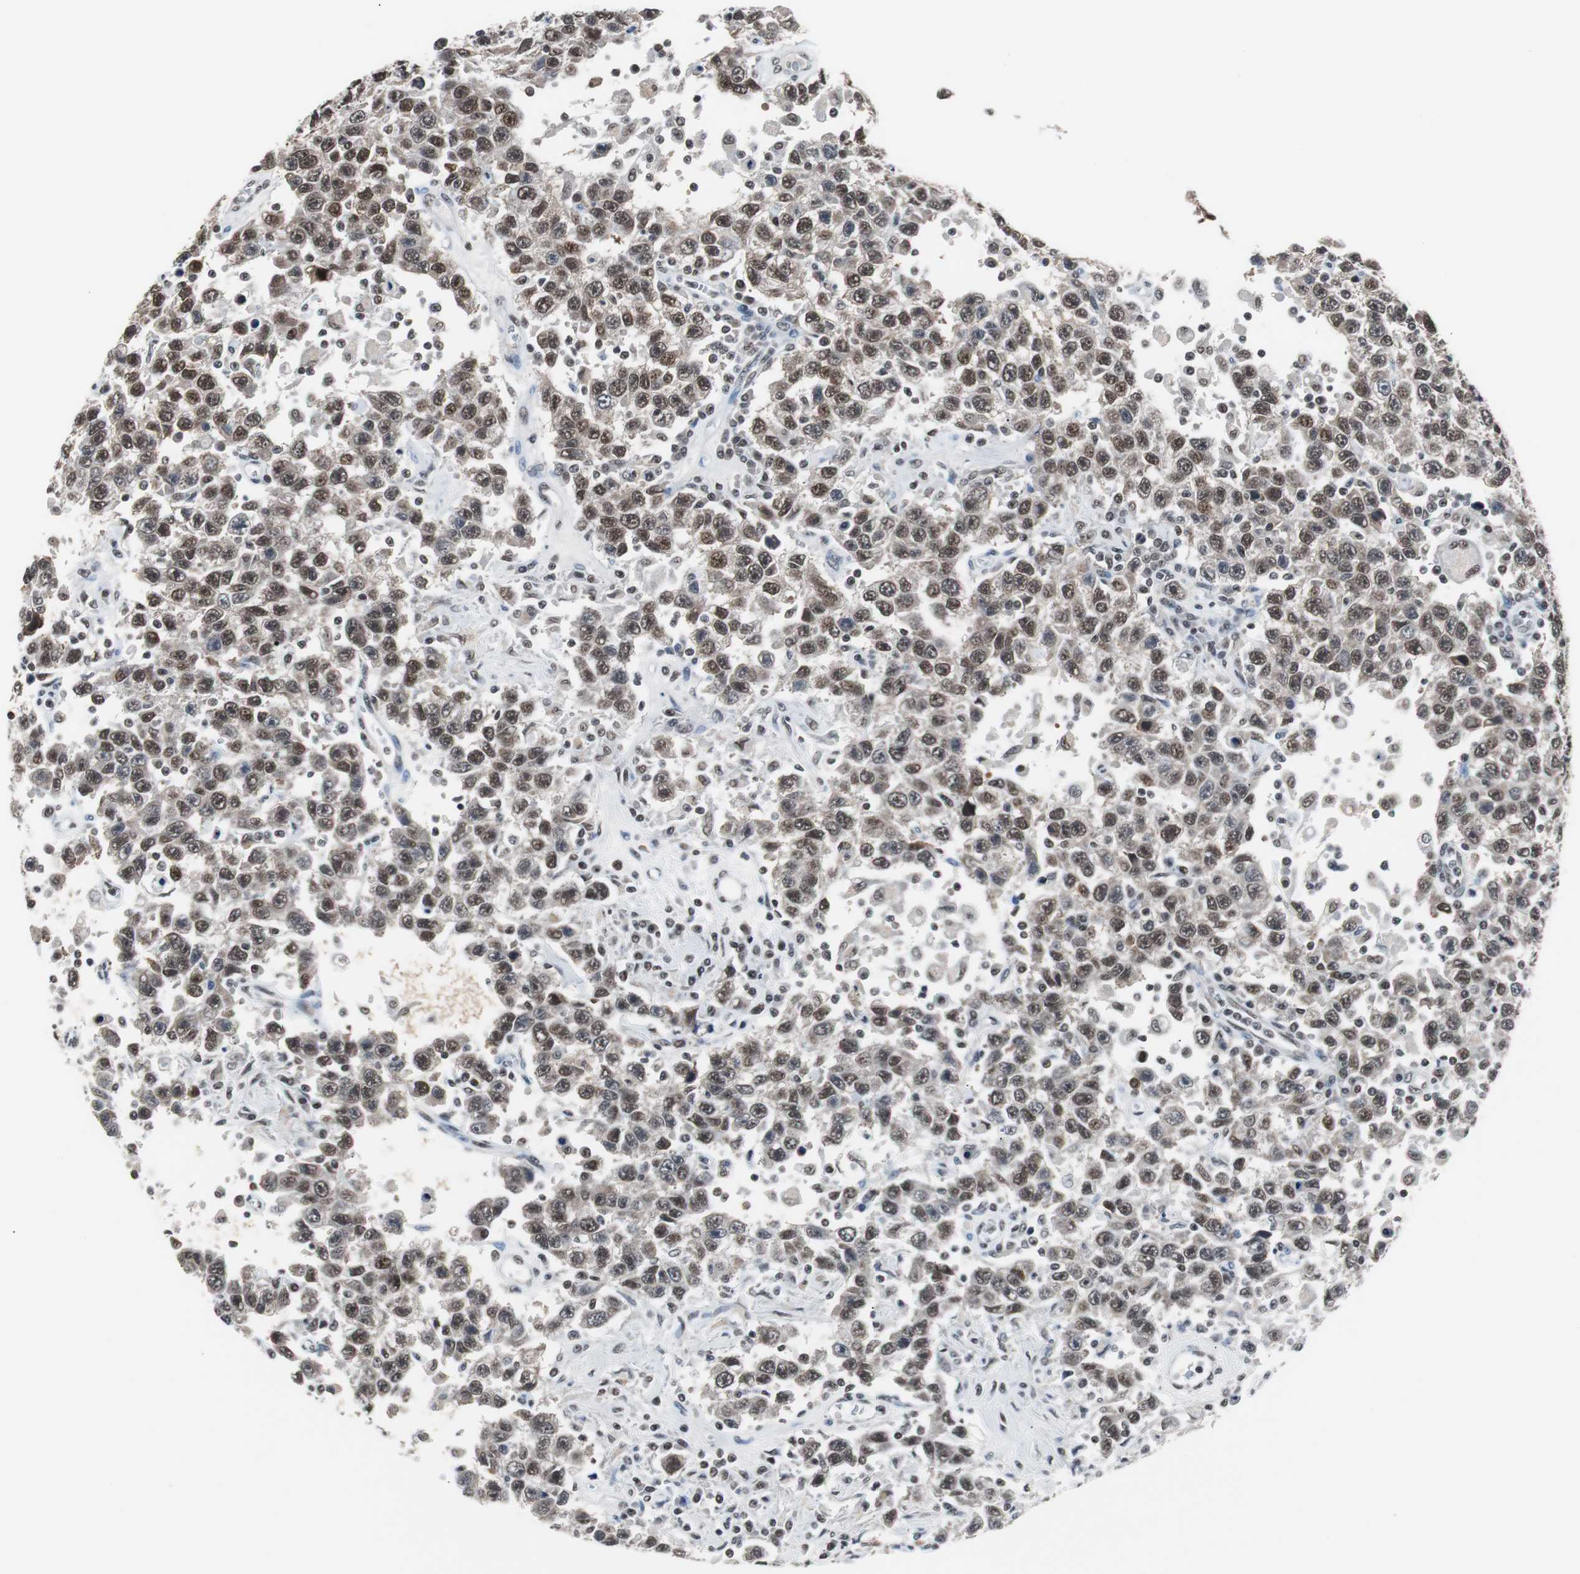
{"staining": {"intensity": "strong", "quantity": ">75%", "location": "nuclear"}, "tissue": "testis cancer", "cell_type": "Tumor cells", "image_type": "cancer", "snomed": [{"axis": "morphology", "description": "Seminoma, NOS"}, {"axis": "topography", "description": "Testis"}], "caption": "IHC image of neoplastic tissue: human seminoma (testis) stained using immunohistochemistry (IHC) exhibits high levels of strong protein expression localized specifically in the nuclear of tumor cells, appearing as a nuclear brown color.", "gene": "TAF7", "patient": {"sex": "male", "age": 41}}